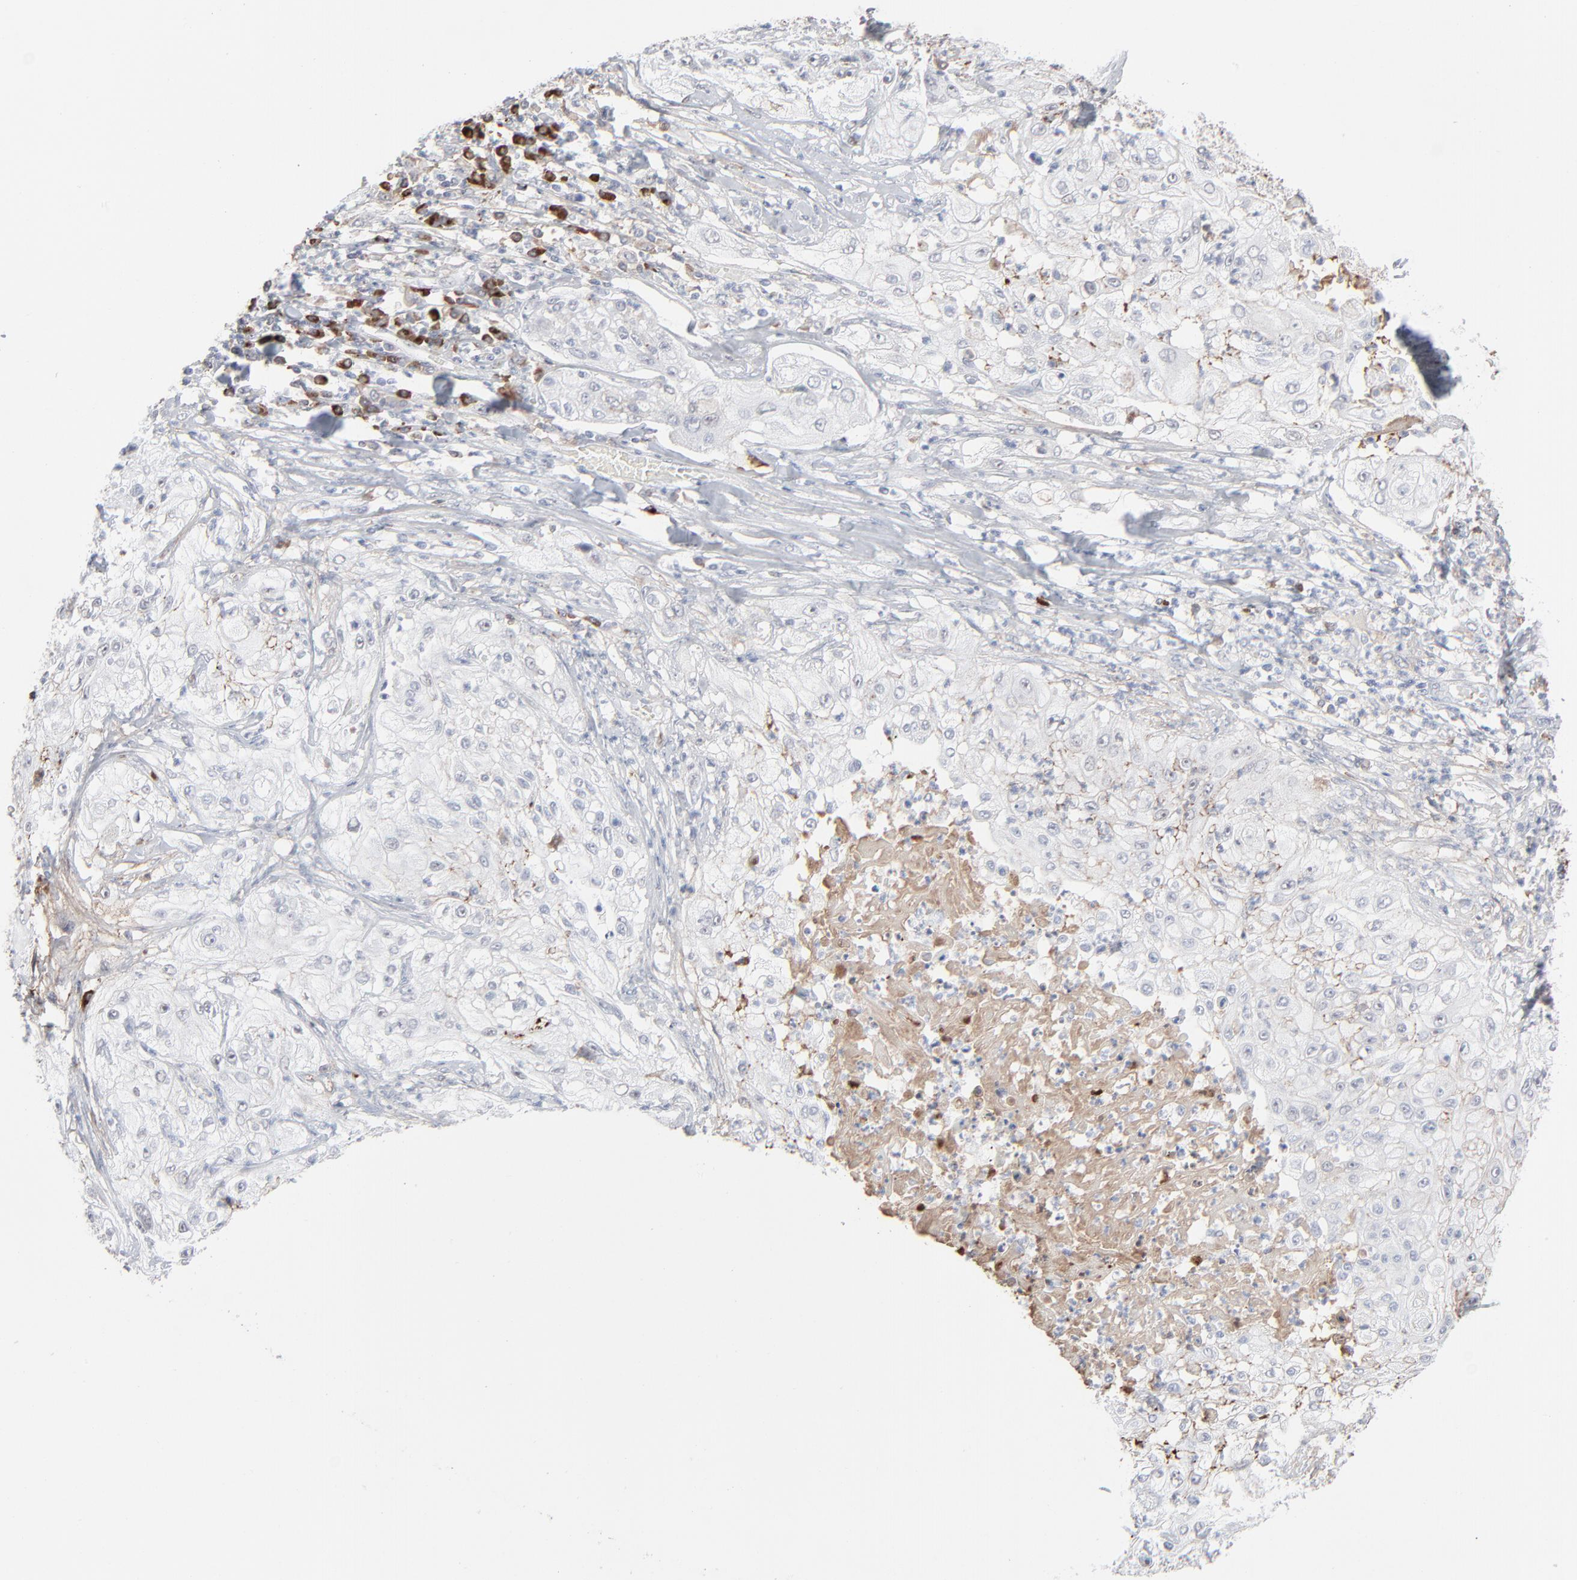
{"staining": {"intensity": "negative", "quantity": "none", "location": "none"}, "tissue": "lung cancer", "cell_type": "Tumor cells", "image_type": "cancer", "snomed": [{"axis": "morphology", "description": "Inflammation, NOS"}, {"axis": "morphology", "description": "Squamous cell carcinoma, NOS"}, {"axis": "topography", "description": "Lymph node"}, {"axis": "topography", "description": "Soft tissue"}, {"axis": "topography", "description": "Lung"}], "caption": "Human lung squamous cell carcinoma stained for a protein using immunohistochemistry (IHC) demonstrates no positivity in tumor cells.", "gene": "MPHOSPH6", "patient": {"sex": "male", "age": 66}}